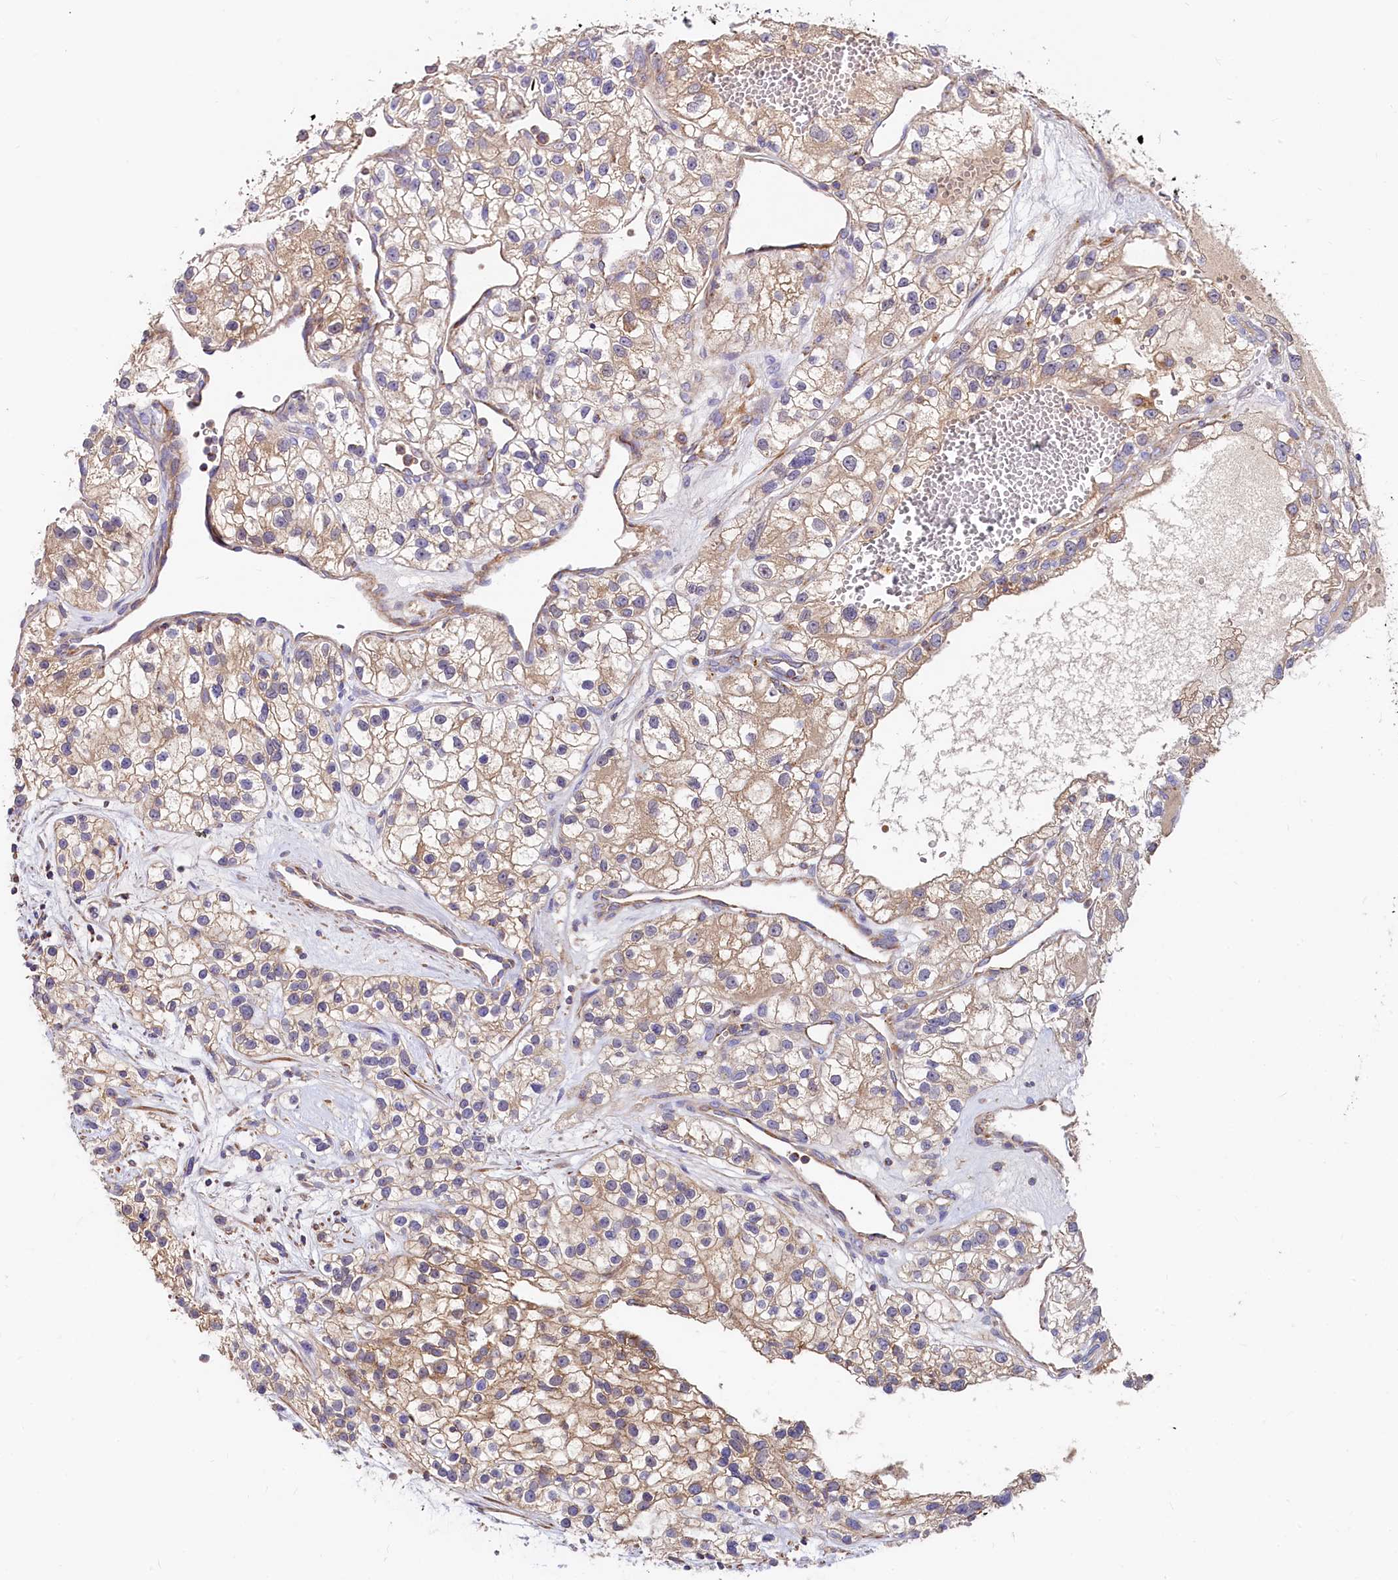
{"staining": {"intensity": "weak", "quantity": ">75%", "location": "cytoplasmic/membranous"}, "tissue": "renal cancer", "cell_type": "Tumor cells", "image_type": "cancer", "snomed": [{"axis": "morphology", "description": "Adenocarcinoma, NOS"}, {"axis": "topography", "description": "Kidney"}], "caption": "DAB immunohistochemical staining of human renal adenocarcinoma demonstrates weak cytoplasmic/membranous protein positivity in about >75% of tumor cells.", "gene": "CIAO3", "patient": {"sex": "female", "age": 57}}